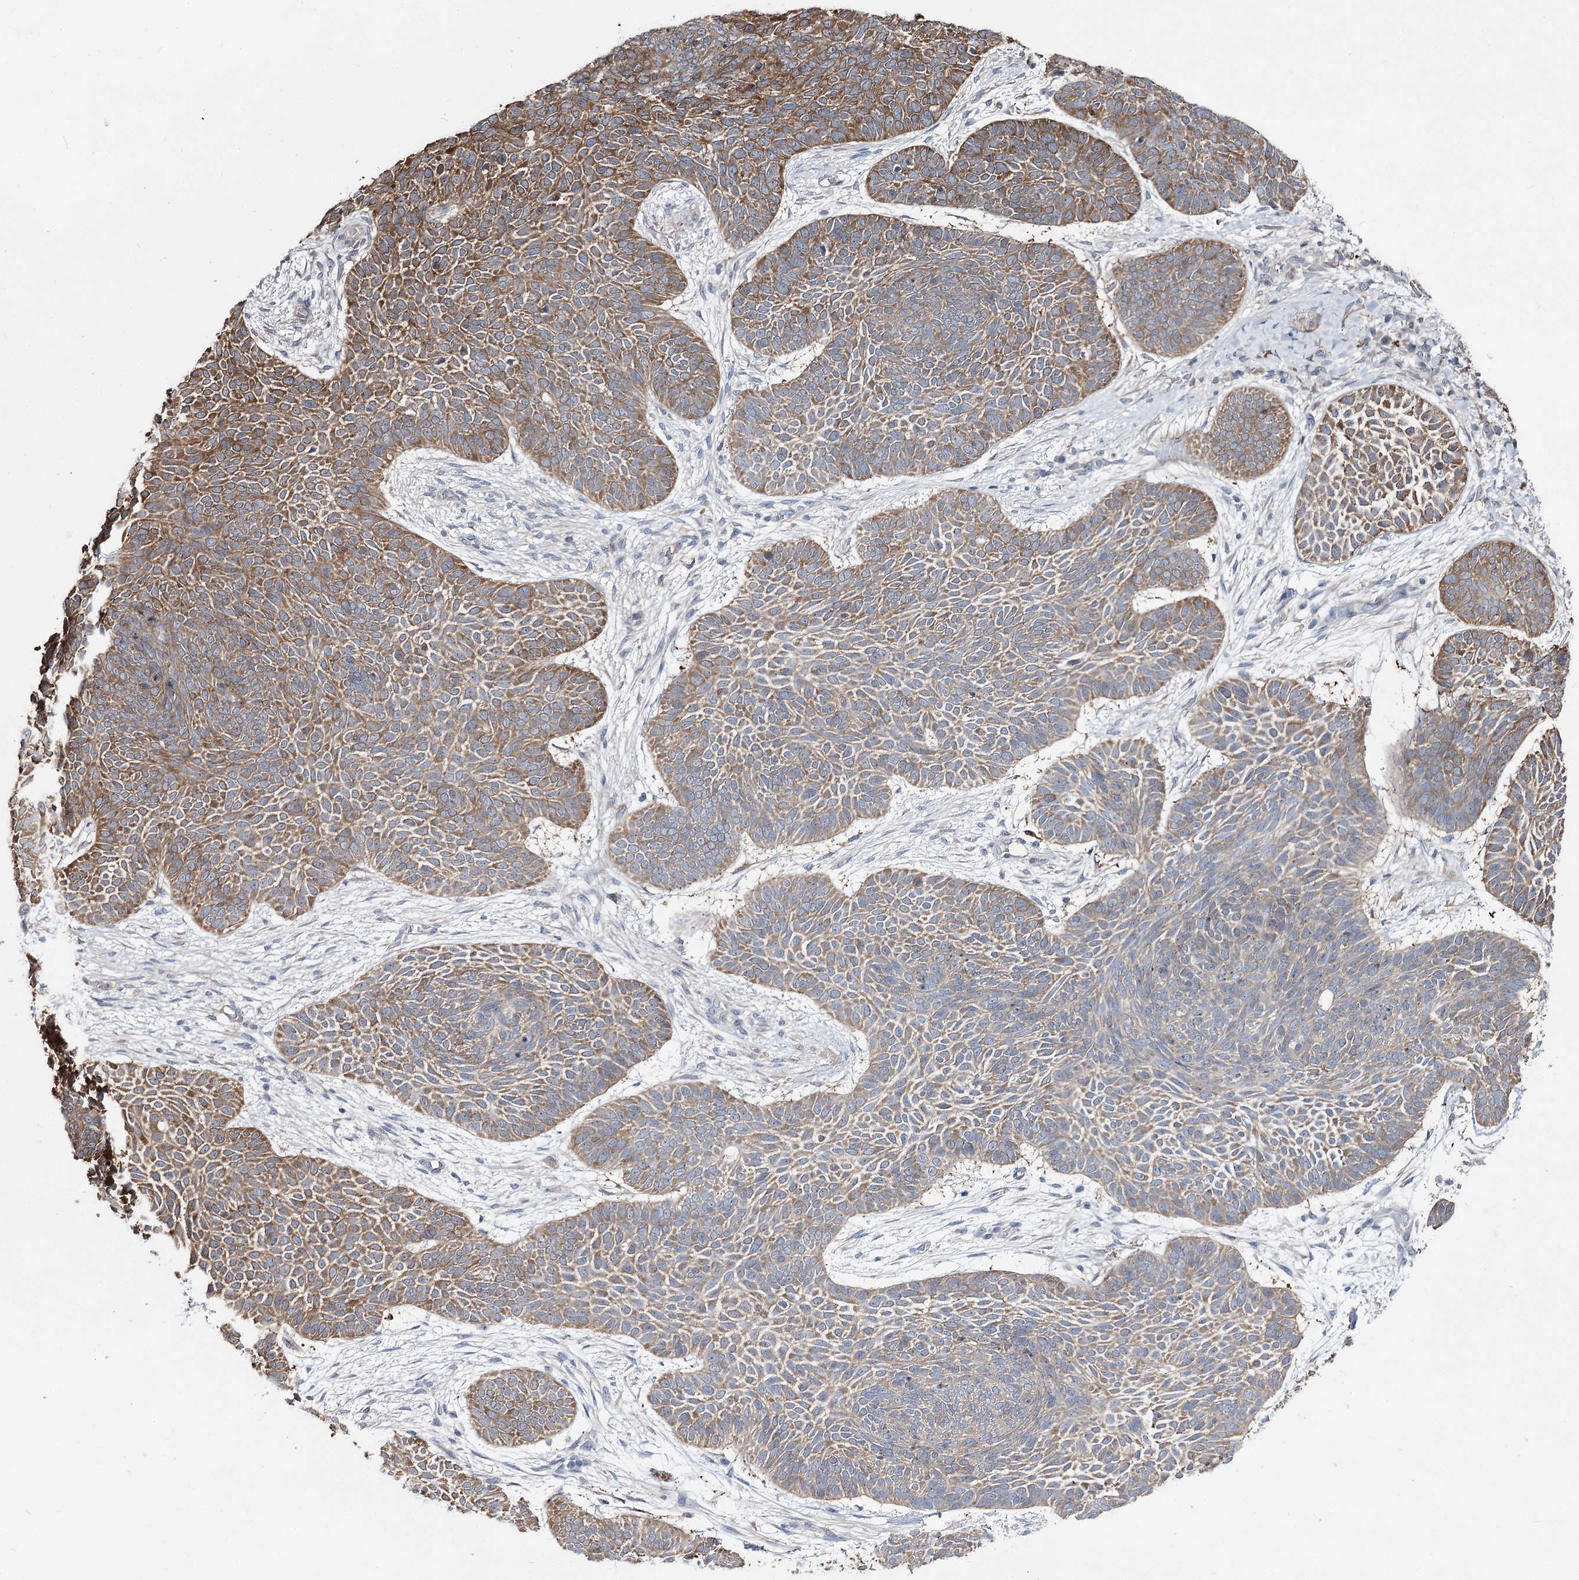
{"staining": {"intensity": "moderate", "quantity": "25%-75%", "location": "cytoplasmic/membranous"}, "tissue": "skin cancer", "cell_type": "Tumor cells", "image_type": "cancer", "snomed": [{"axis": "morphology", "description": "Basal cell carcinoma"}, {"axis": "topography", "description": "Skin"}], "caption": "IHC micrograph of human skin cancer (basal cell carcinoma) stained for a protein (brown), which displays medium levels of moderate cytoplasmic/membranous staining in approximately 25%-75% of tumor cells.", "gene": "UGP2", "patient": {"sex": "male", "age": 85}}